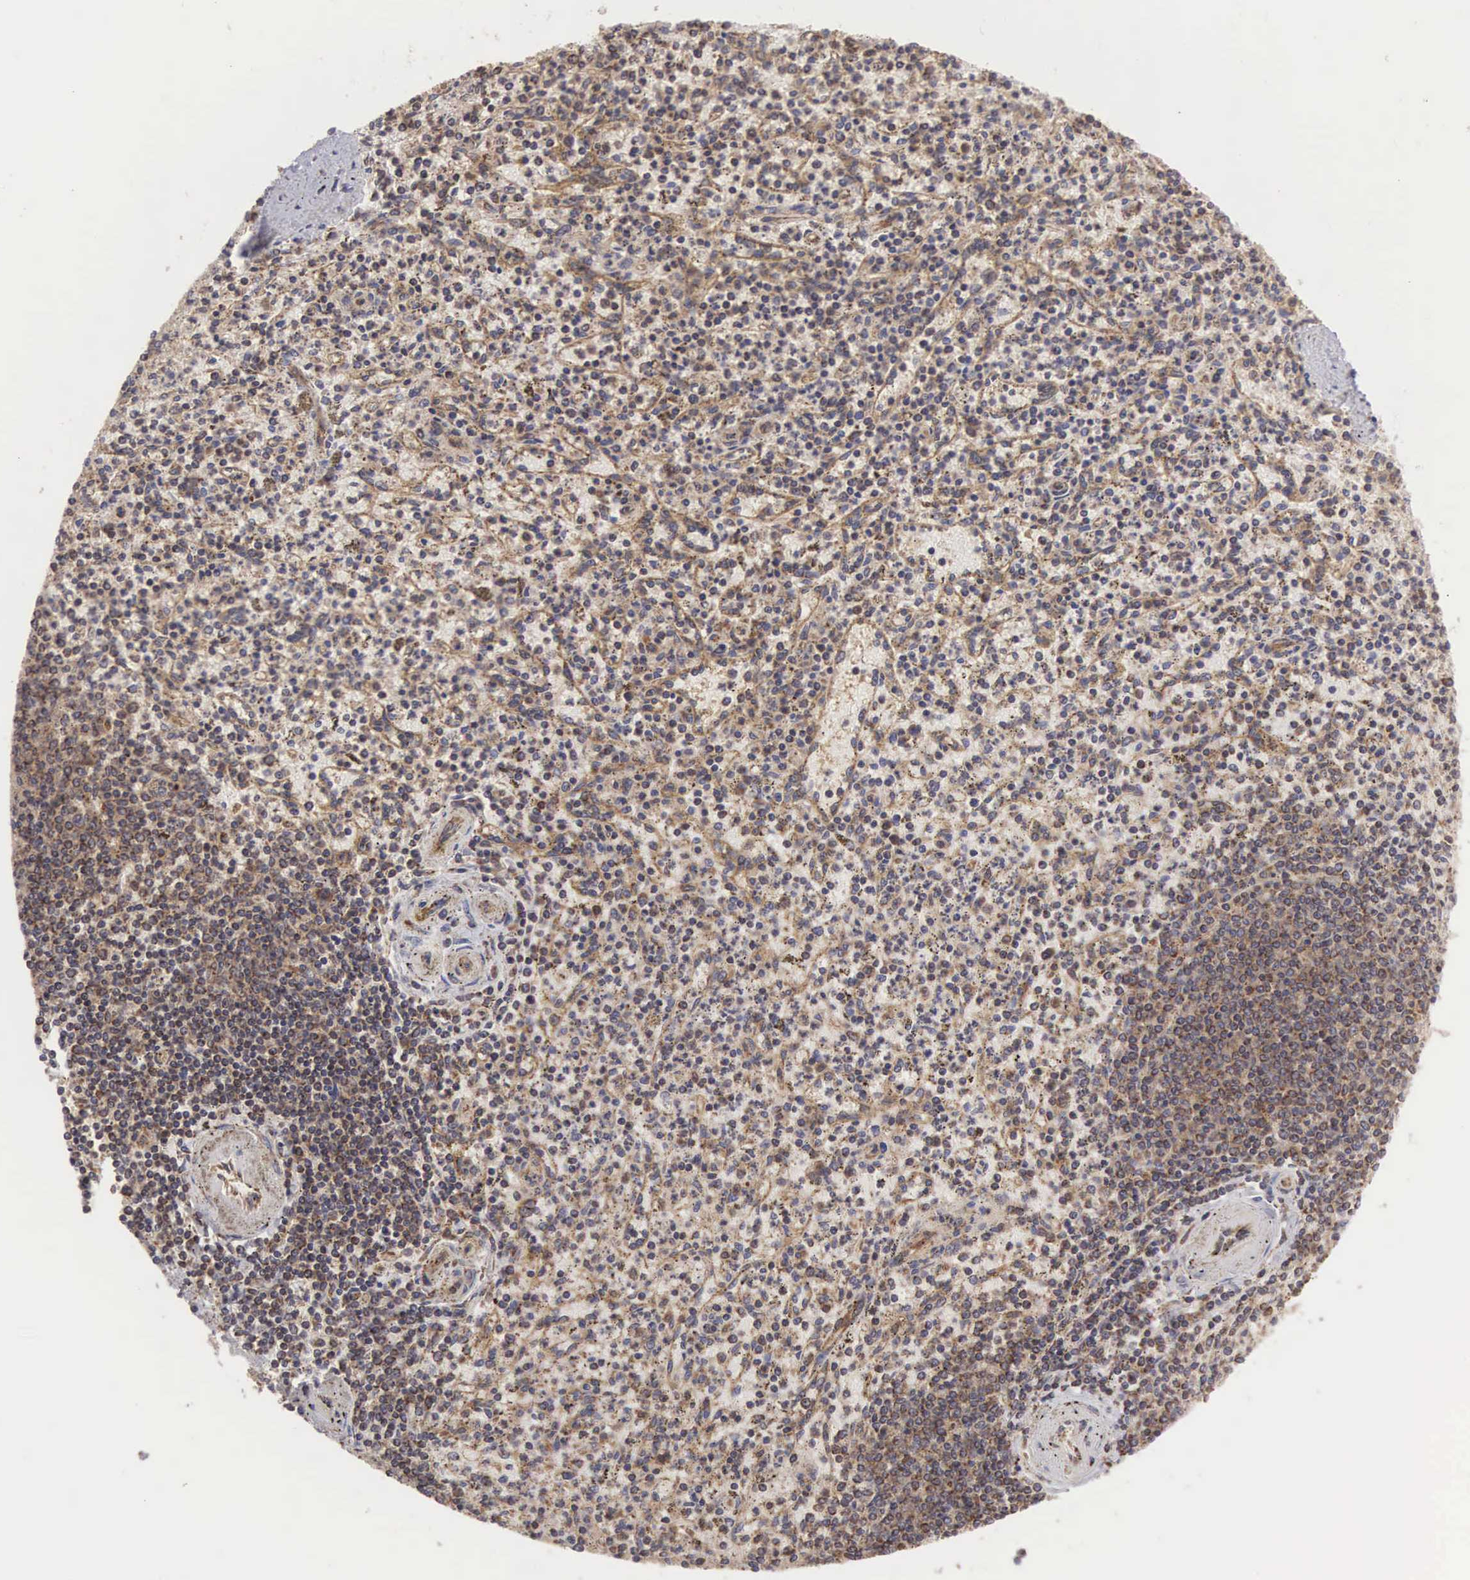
{"staining": {"intensity": "strong", "quantity": "25%-75%", "location": "cytoplasmic/membranous"}, "tissue": "spleen", "cell_type": "Cells in red pulp", "image_type": "normal", "snomed": [{"axis": "morphology", "description": "Normal tissue, NOS"}, {"axis": "topography", "description": "Spleen"}], "caption": "Spleen stained for a protein demonstrates strong cytoplasmic/membranous positivity in cells in red pulp. The staining was performed using DAB (3,3'-diaminobenzidine), with brown indicating positive protein expression. Nuclei are stained blue with hematoxylin.", "gene": "DHRS1", "patient": {"sex": "male", "age": 72}}